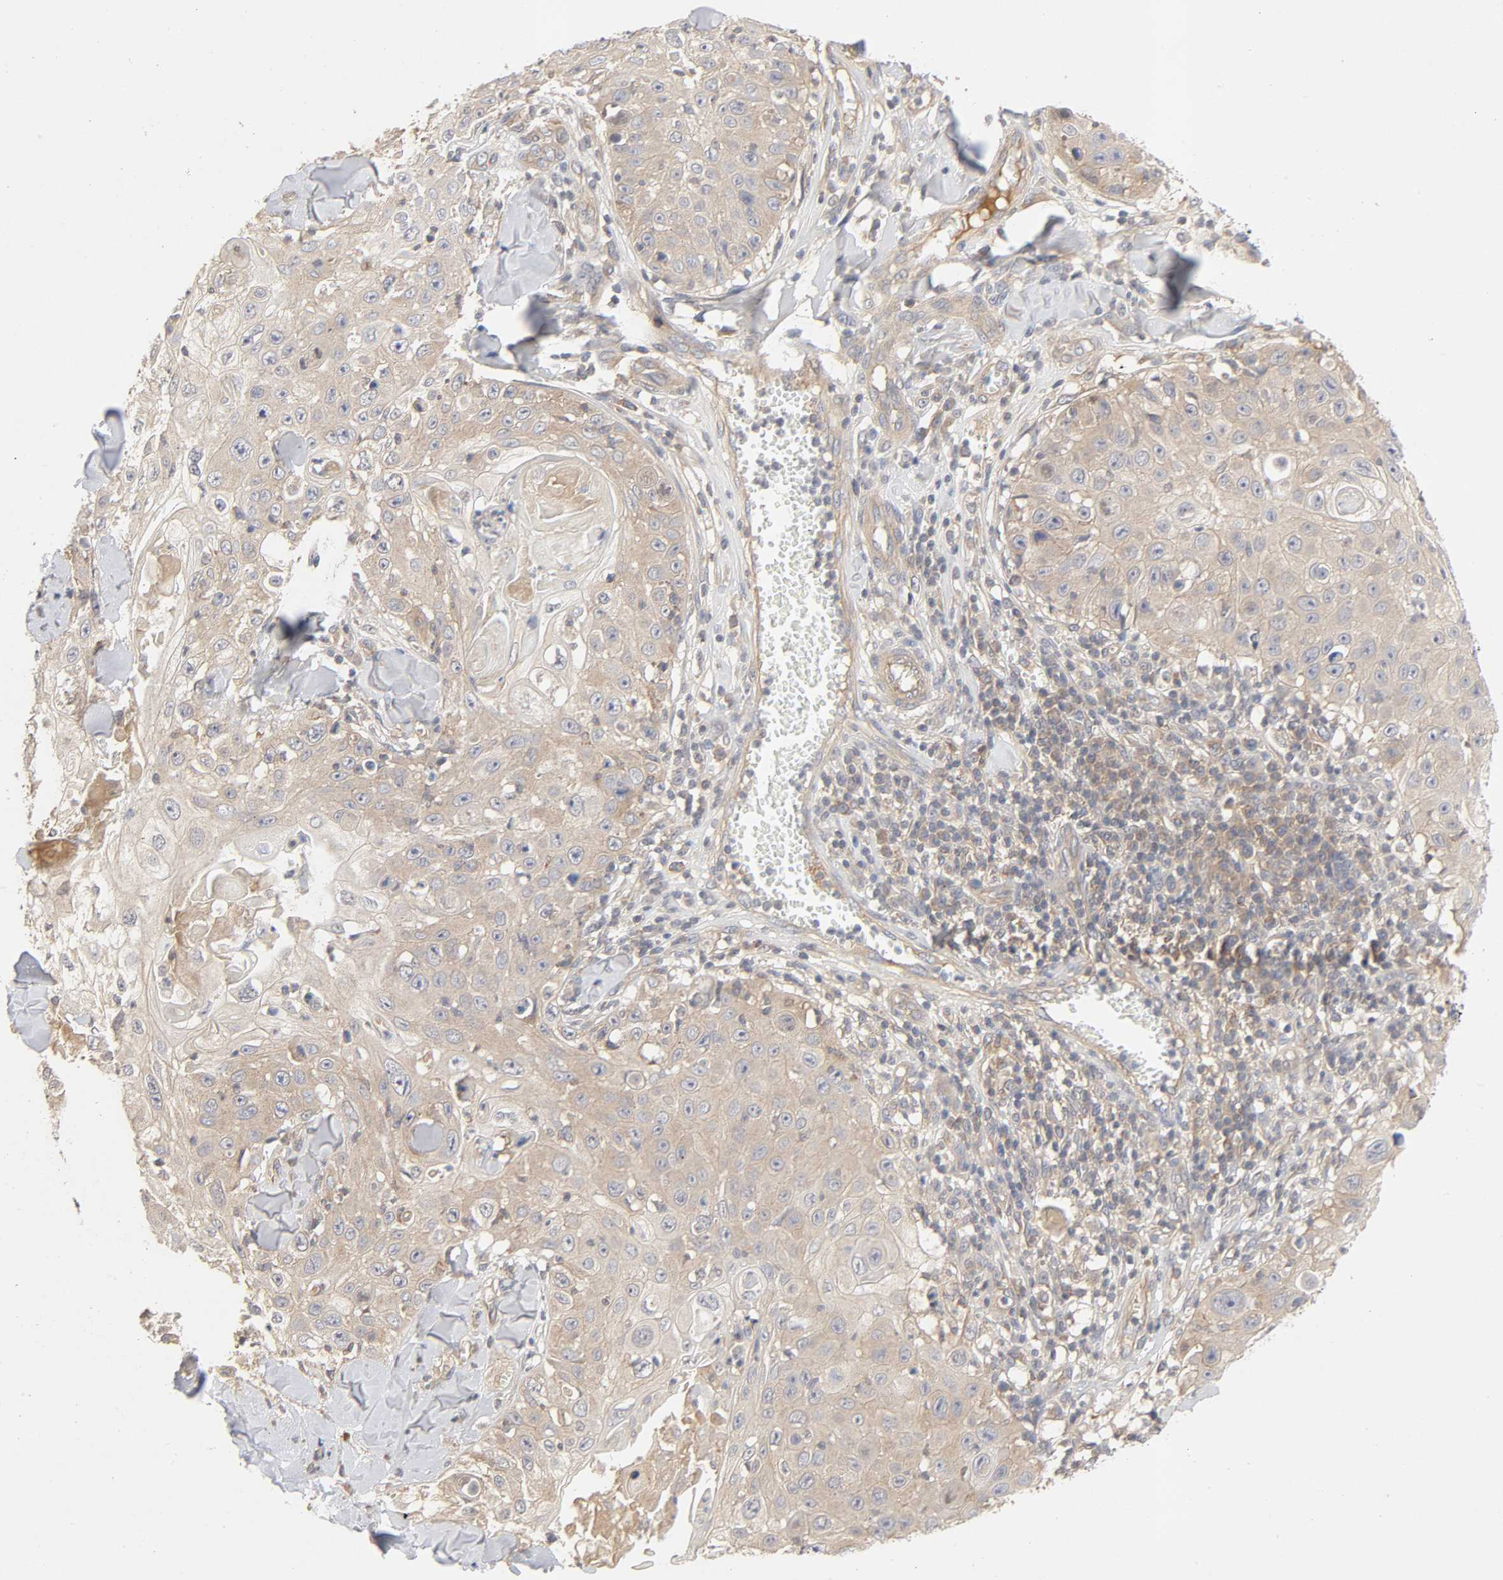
{"staining": {"intensity": "moderate", "quantity": ">75%", "location": "cytoplasmic/membranous"}, "tissue": "skin cancer", "cell_type": "Tumor cells", "image_type": "cancer", "snomed": [{"axis": "morphology", "description": "Squamous cell carcinoma, NOS"}, {"axis": "topography", "description": "Skin"}], "caption": "Protein staining of skin squamous cell carcinoma tissue shows moderate cytoplasmic/membranous expression in approximately >75% of tumor cells. (DAB (3,3'-diaminobenzidine) IHC with brightfield microscopy, high magnification).", "gene": "CPB2", "patient": {"sex": "male", "age": 86}}